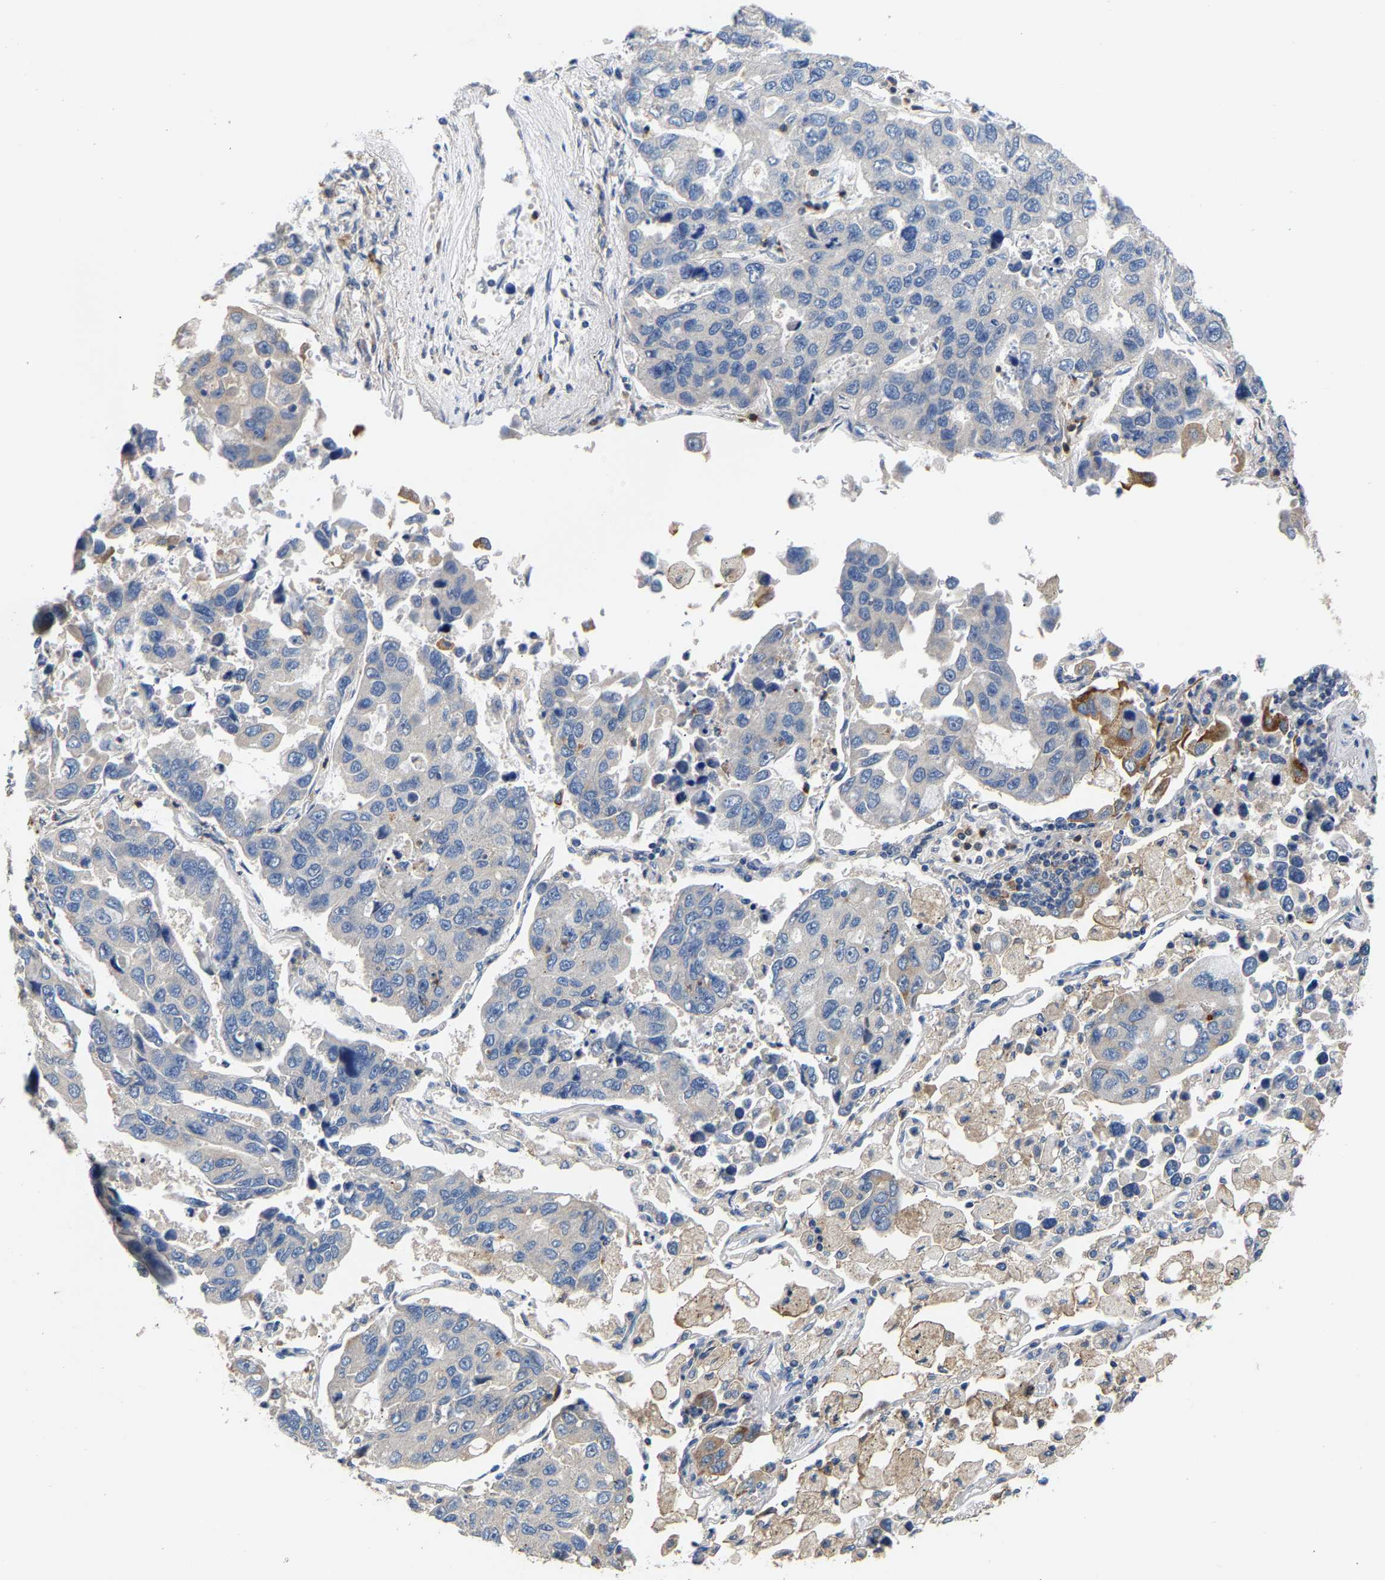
{"staining": {"intensity": "negative", "quantity": "none", "location": "none"}, "tissue": "lung cancer", "cell_type": "Tumor cells", "image_type": "cancer", "snomed": [{"axis": "morphology", "description": "Adenocarcinoma, NOS"}, {"axis": "topography", "description": "Lung"}], "caption": "Immunohistochemistry (IHC) micrograph of neoplastic tissue: human lung cancer (adenocarcinoma) stained with DAB exhibits no significant protein expression in tumor cells.", "gene": "CCDC171", "patient": {"sex": "male", "age": 64}}